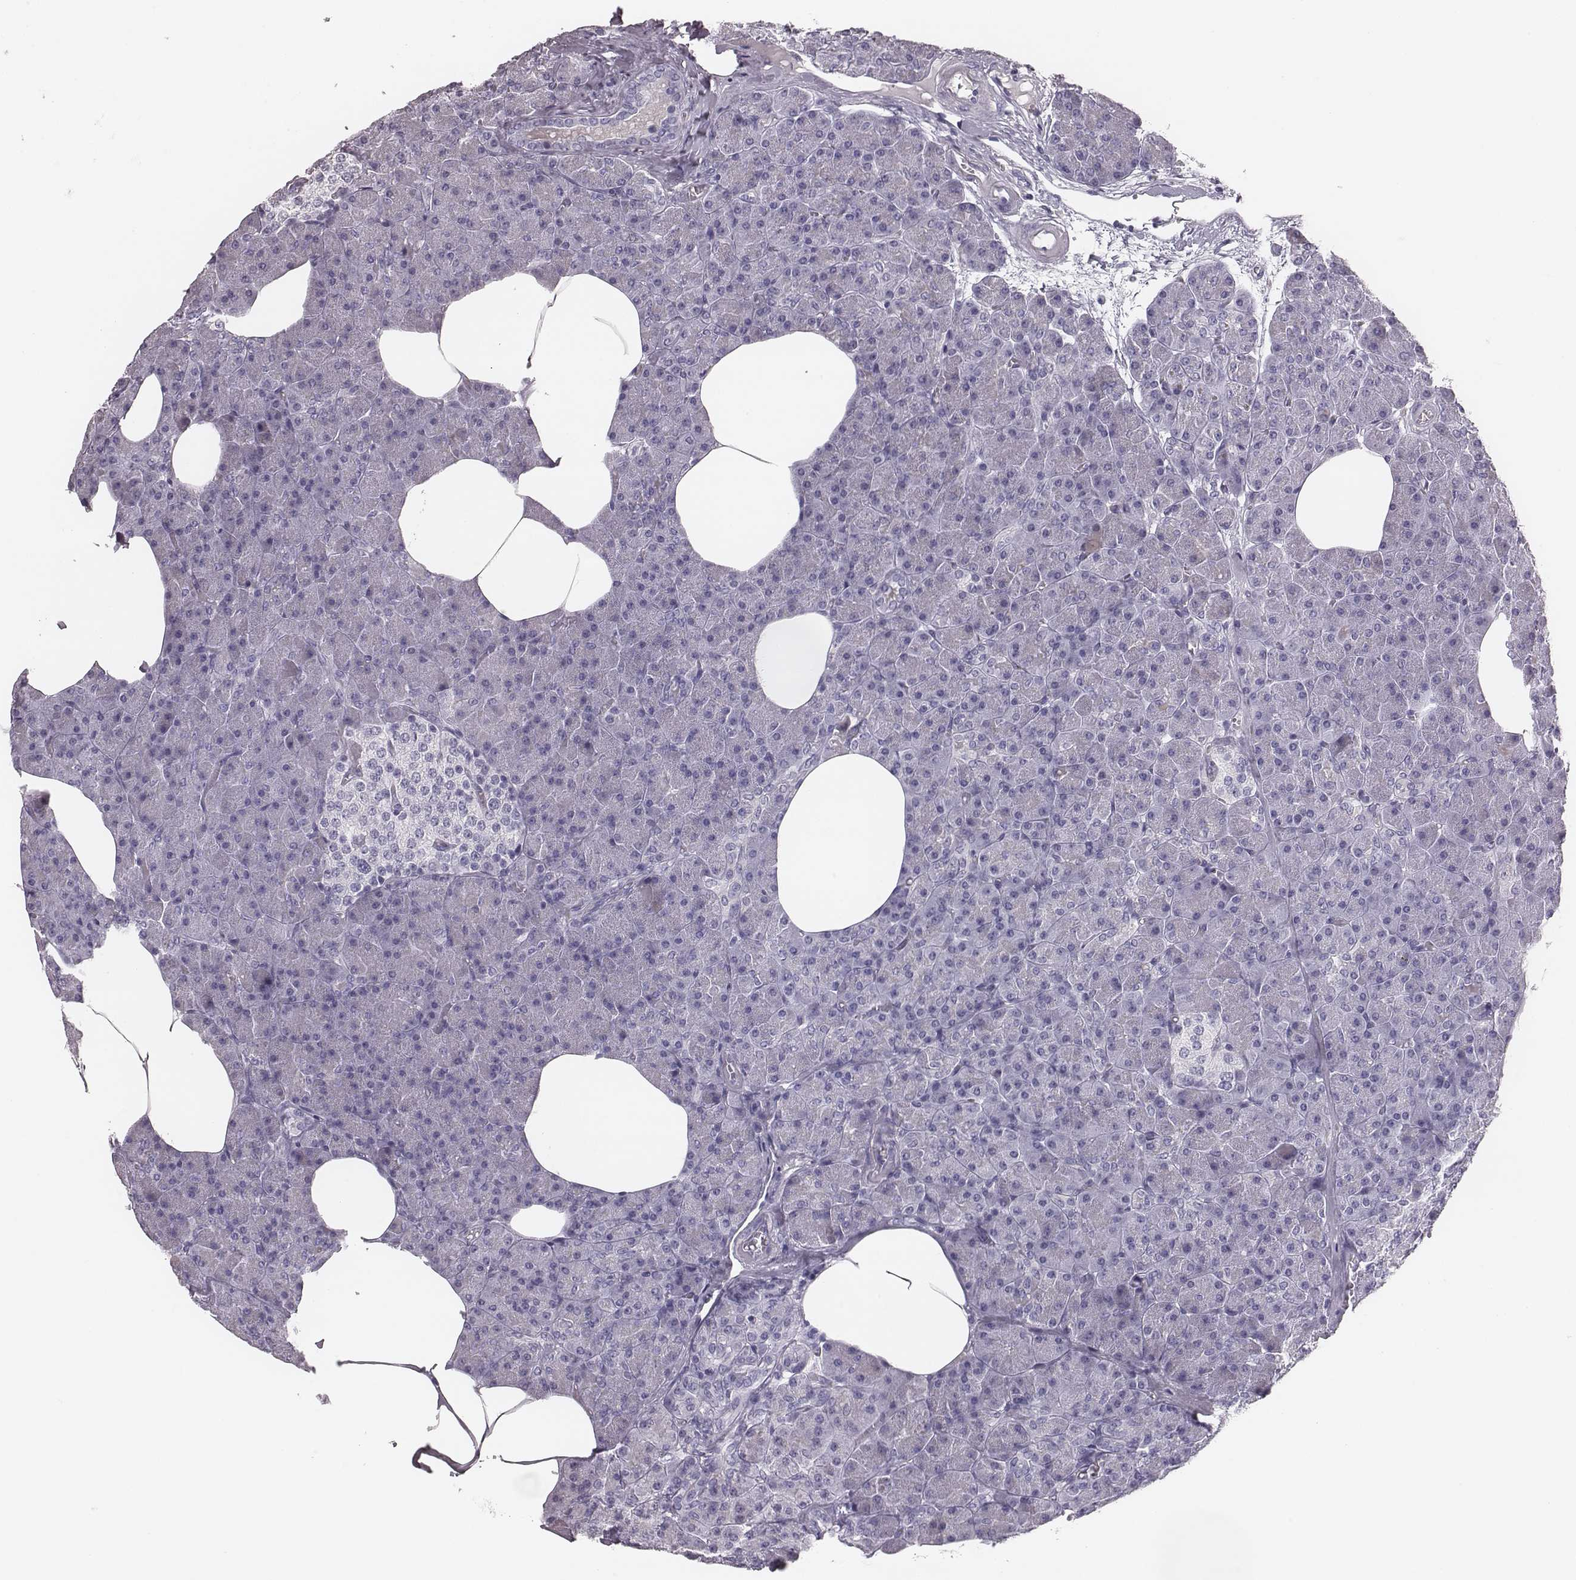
{"staining": {"intensity": "negative", "quantity": "none", "location": "none"}, "tissue": "pancreas", "cell_type": "Exocrine glandular cells", "image_type": "normal", "snomed": [{"axis": "morphology", "description": "Normal tissue, NOS"}, {"axis": "topography", "description": "Pancreas"}], "caption": "Immunohistochemistry of normal human pancreas demonstrates no positivity in exocrine glandular cells.", "gene": "CSH1", "patient": {"sex": "female", "age": 45}}